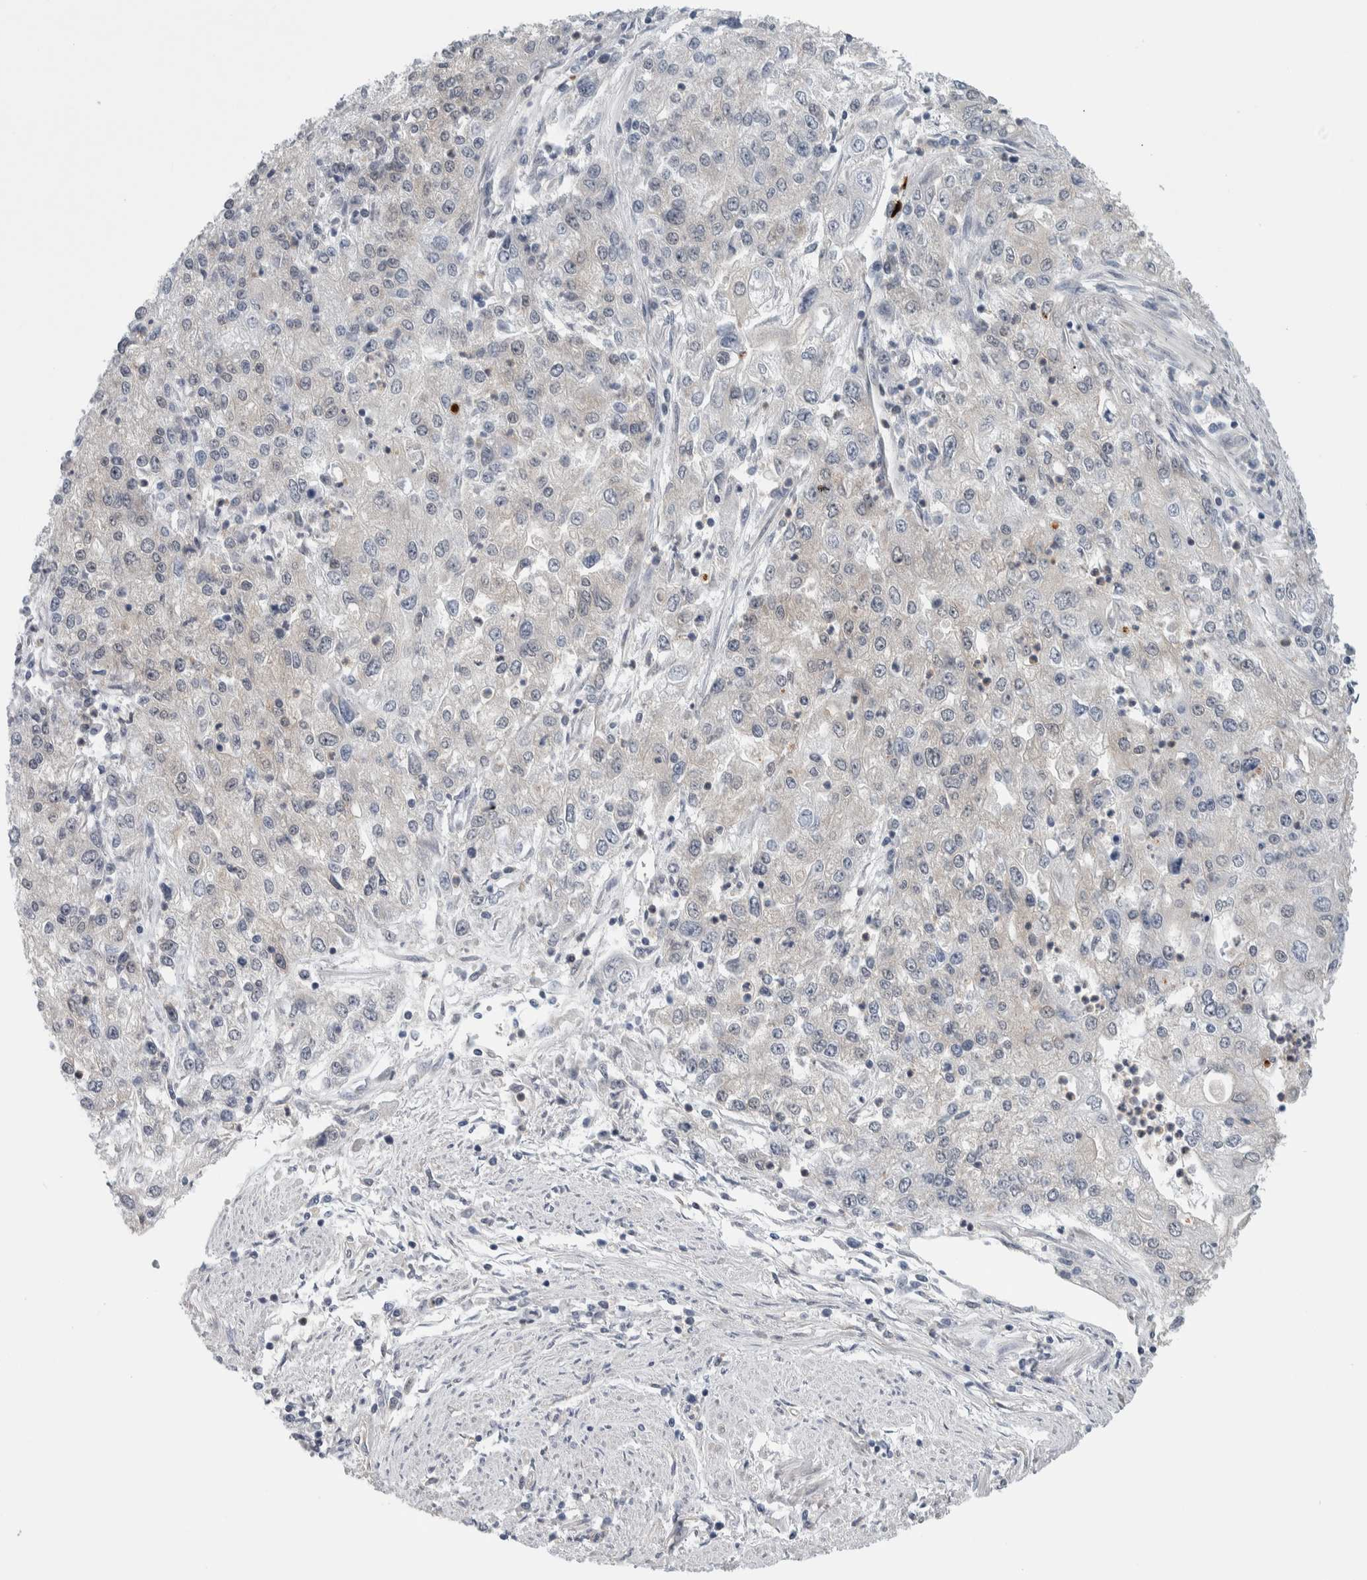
{"staining": {"intensity": "negative", "quantity": "none", "location": "none"}, "tissue": "endometrial cancer", "cell_type": "Tumor cells", "image_type": "cancer", "snomed": [{"axis": "morphology", "description": "Adenocarcinoma, NOS"}, {"axis": "topography", "description": "Endometrium"}], "caption": "Human endometrial adenocarcinoma stained for a protein using immunohistochemistry reveals no expression in tumor cells.", "gene": "CCDC43", "patient": {"sex": "female", "age": 49}}